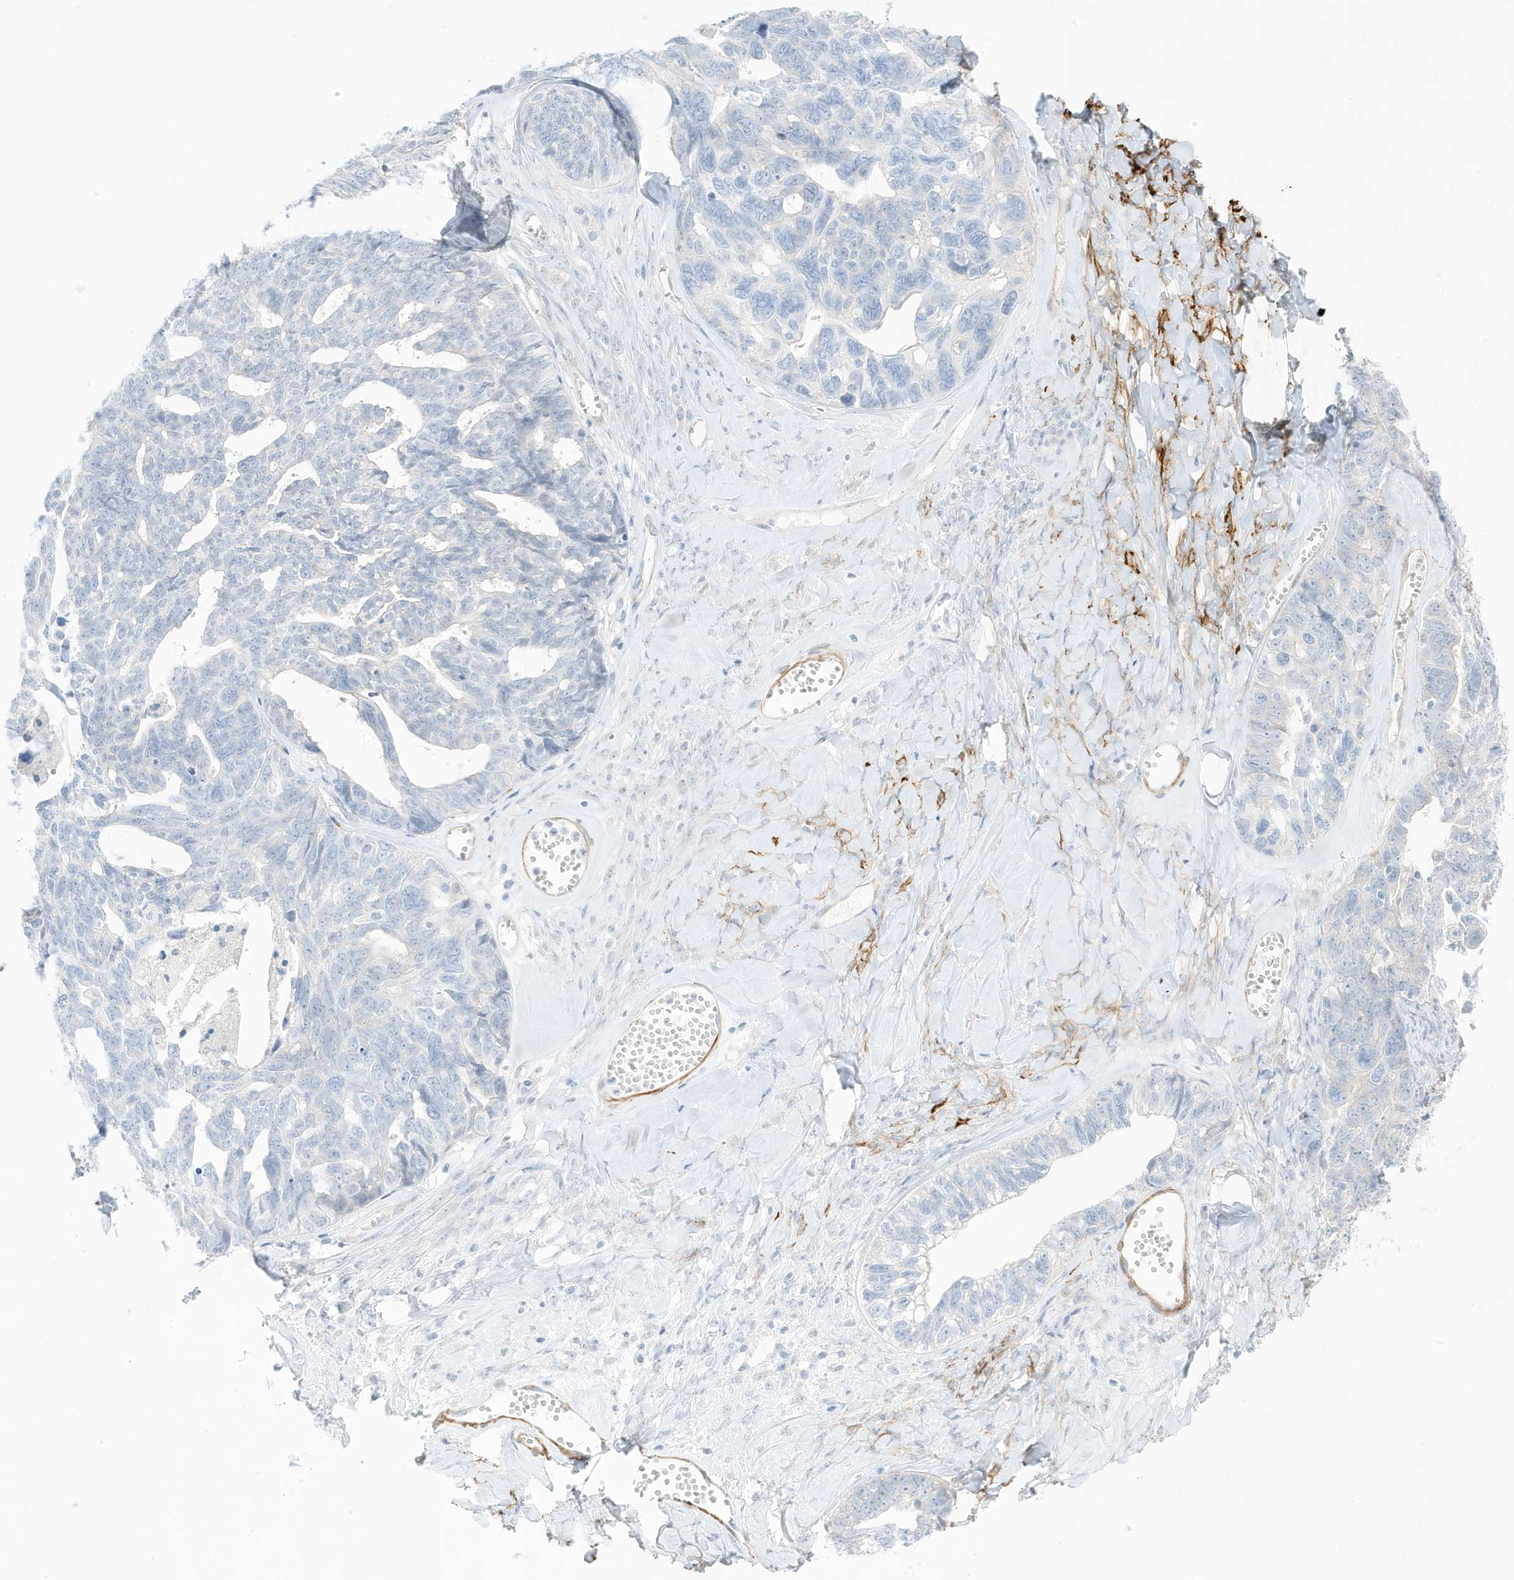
{"staining": {"intensity": "negative", "quantity": "none", "location": "none"}, "tissue": "ovarian cancer", "cell_type": "Tumor cells", "image_type": "cancer", "snomed": [{"axis": "morphology", "description": "Cystadenocarcinoma, serous, NOS"}, {"axis": "topography", "description": "Ovary"}], "caption": "Immunohistochemistry (IHC) image of human ovarian cancer (serous cystadenocarcinoma) stained for a protein (brown), which reveals no staining in tumor cells.", "gene": "SLC22A13", "patient": {"sex": "female", "age": 79}}